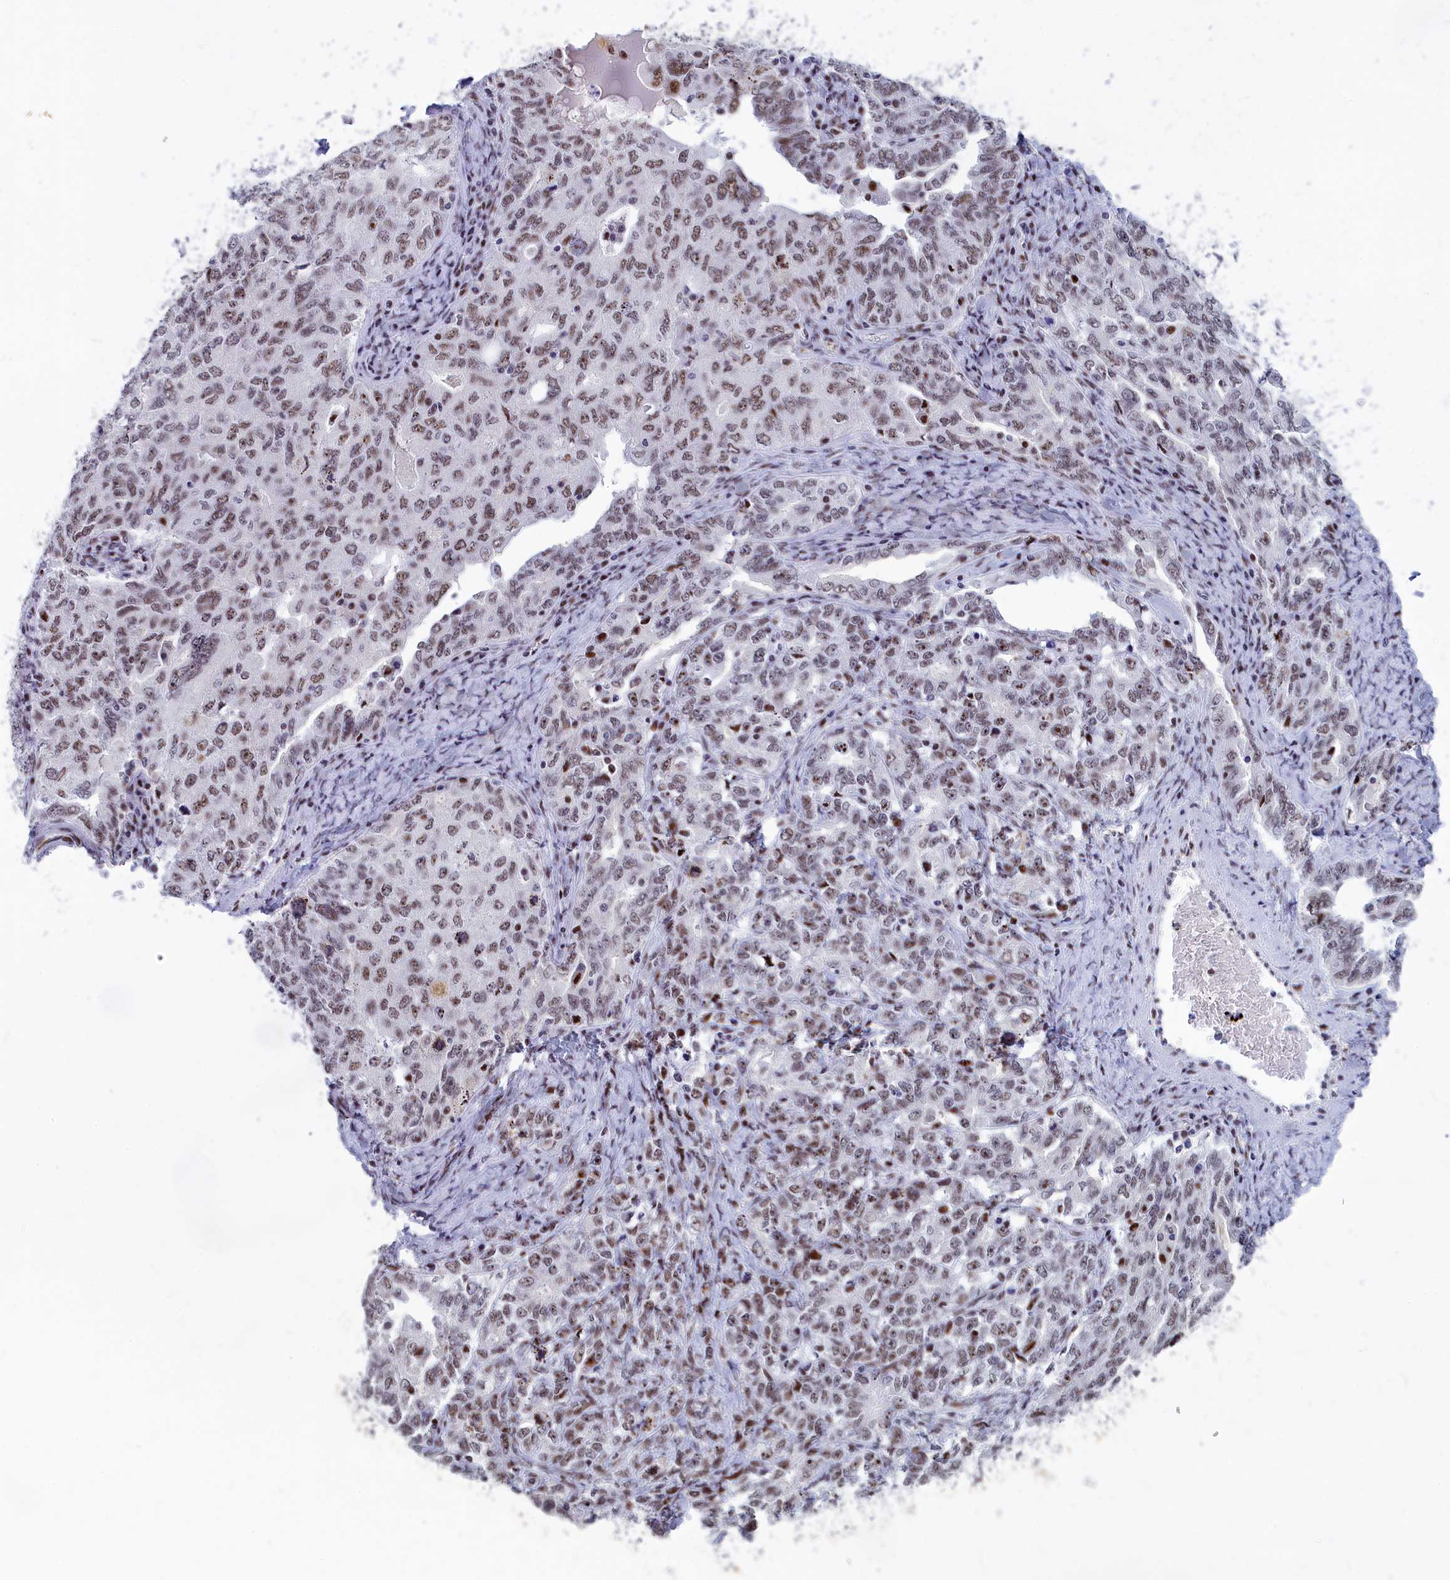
{"staining": {"intensity": "weak", "quantity": "25%-75%", "location": "nuclear"}, "tissue": "ovarian cancer", "cell_type": "Tumor cells", "image_type": "cancer", "snomed": [{"axis": "morphology", "description": "Carcinoma, endometroid"}, {"axis": "topography", "description": "Ovary"}], "caption": "A brown stain labels weak nuclear staining of a protein in ovarian endometroid carcinoma tumor cells. (Stains: DAB in brown, nuclei in blue, Microscopy: brightfield microscopy at high magnification).", "gene": "NSA2", "patient": {"sex": "female", "age": 62}}